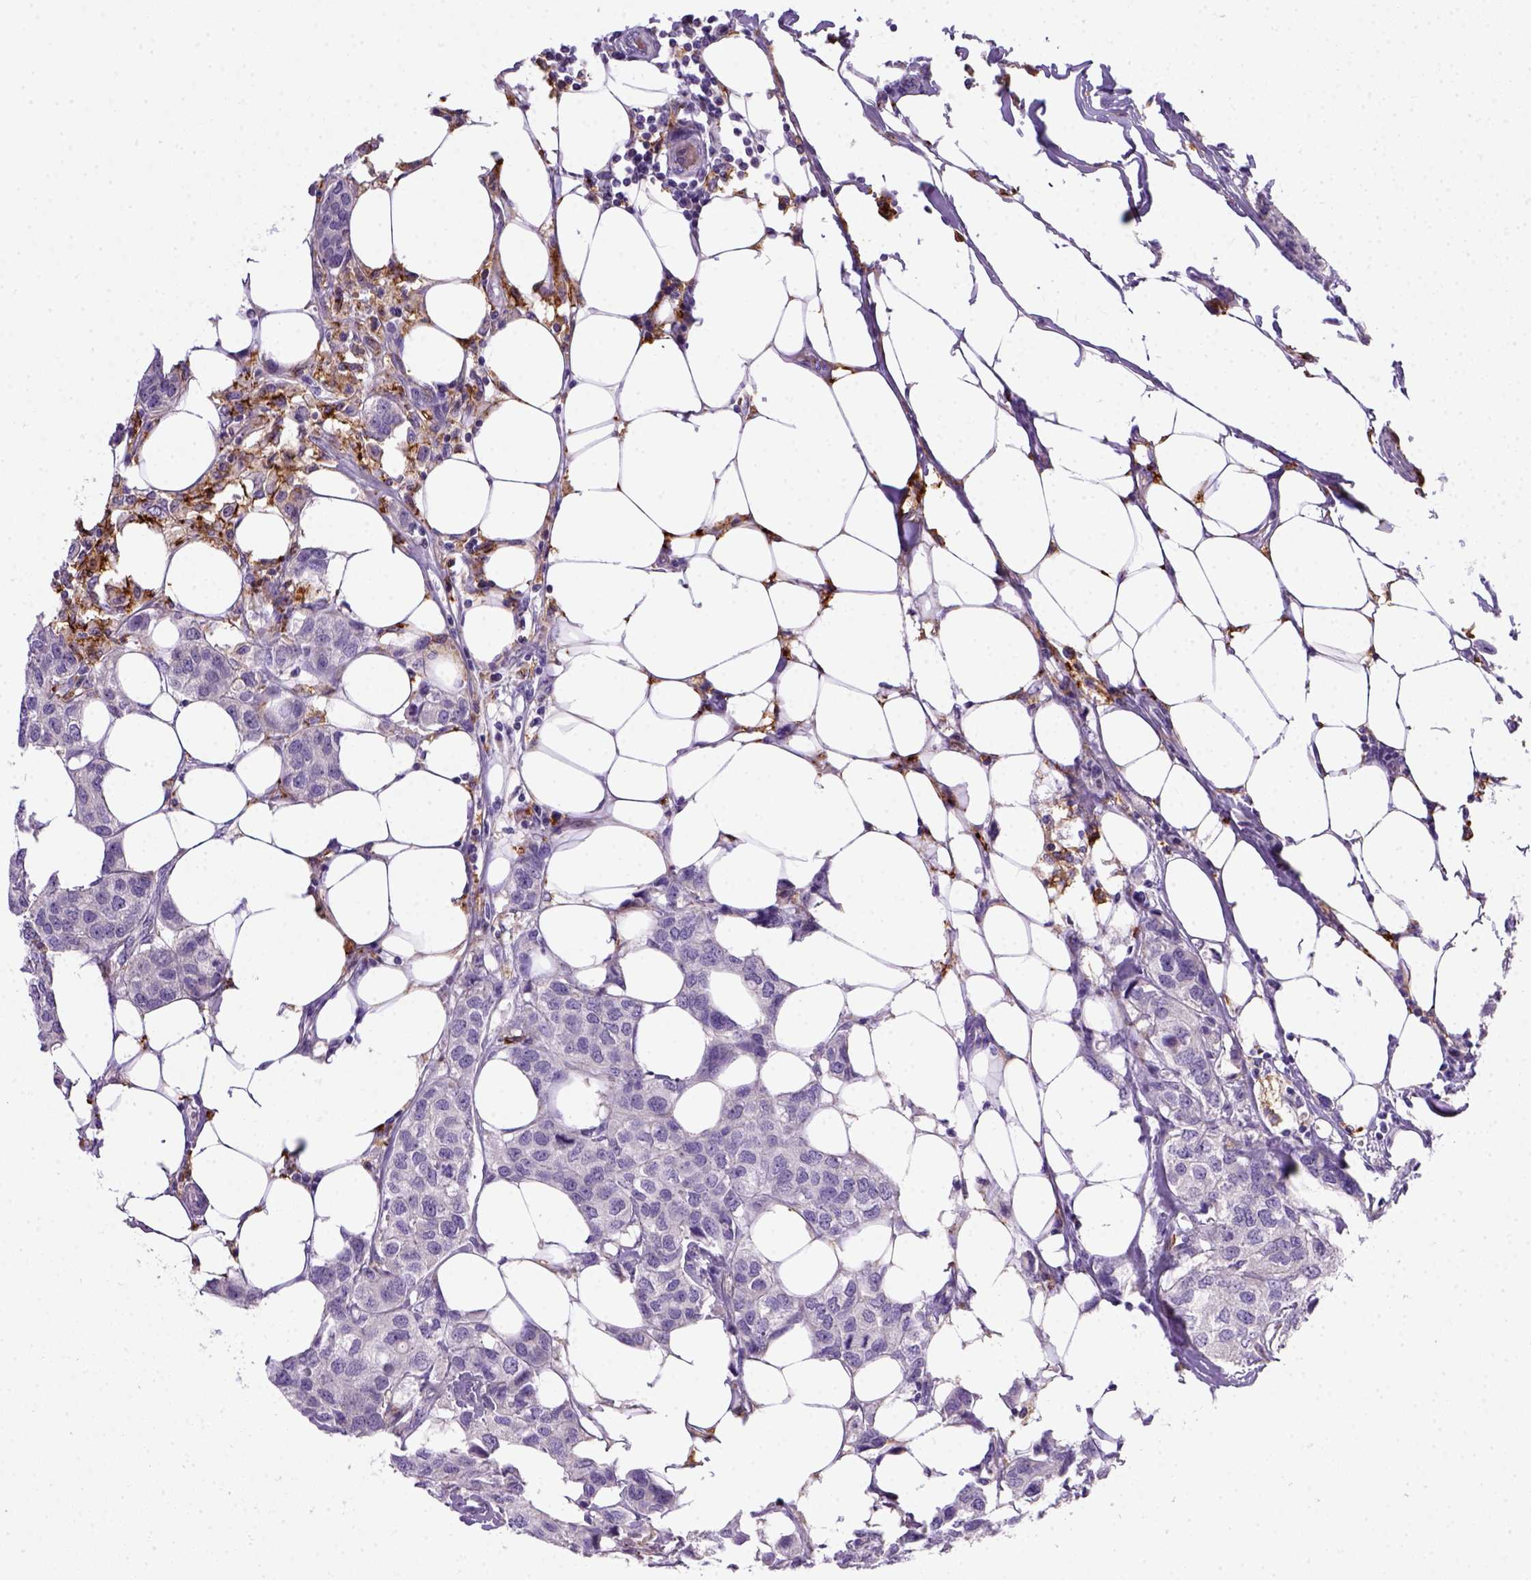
{"staining": {"intensity": "negative", "quantity": "none", "location": "none"}, "tissue": "breast cancer", "cell_type": "Tumor cells", "image_type": "cancer", "snomed": [{"axis": "morphology", "description": "Duct carcinoma"}, {"axis": "topography", "description": "Breast"}], "caption": "IHC of breast cancer (infiltrating ductal carcinoma) shows no staining in tumor cells. (Brightfield microscopy of DAB (3,3'-diaminobenzidine) IHC at high magnification).", "gene": "CD14", "patient": {"sex": "female", "age": 80}}